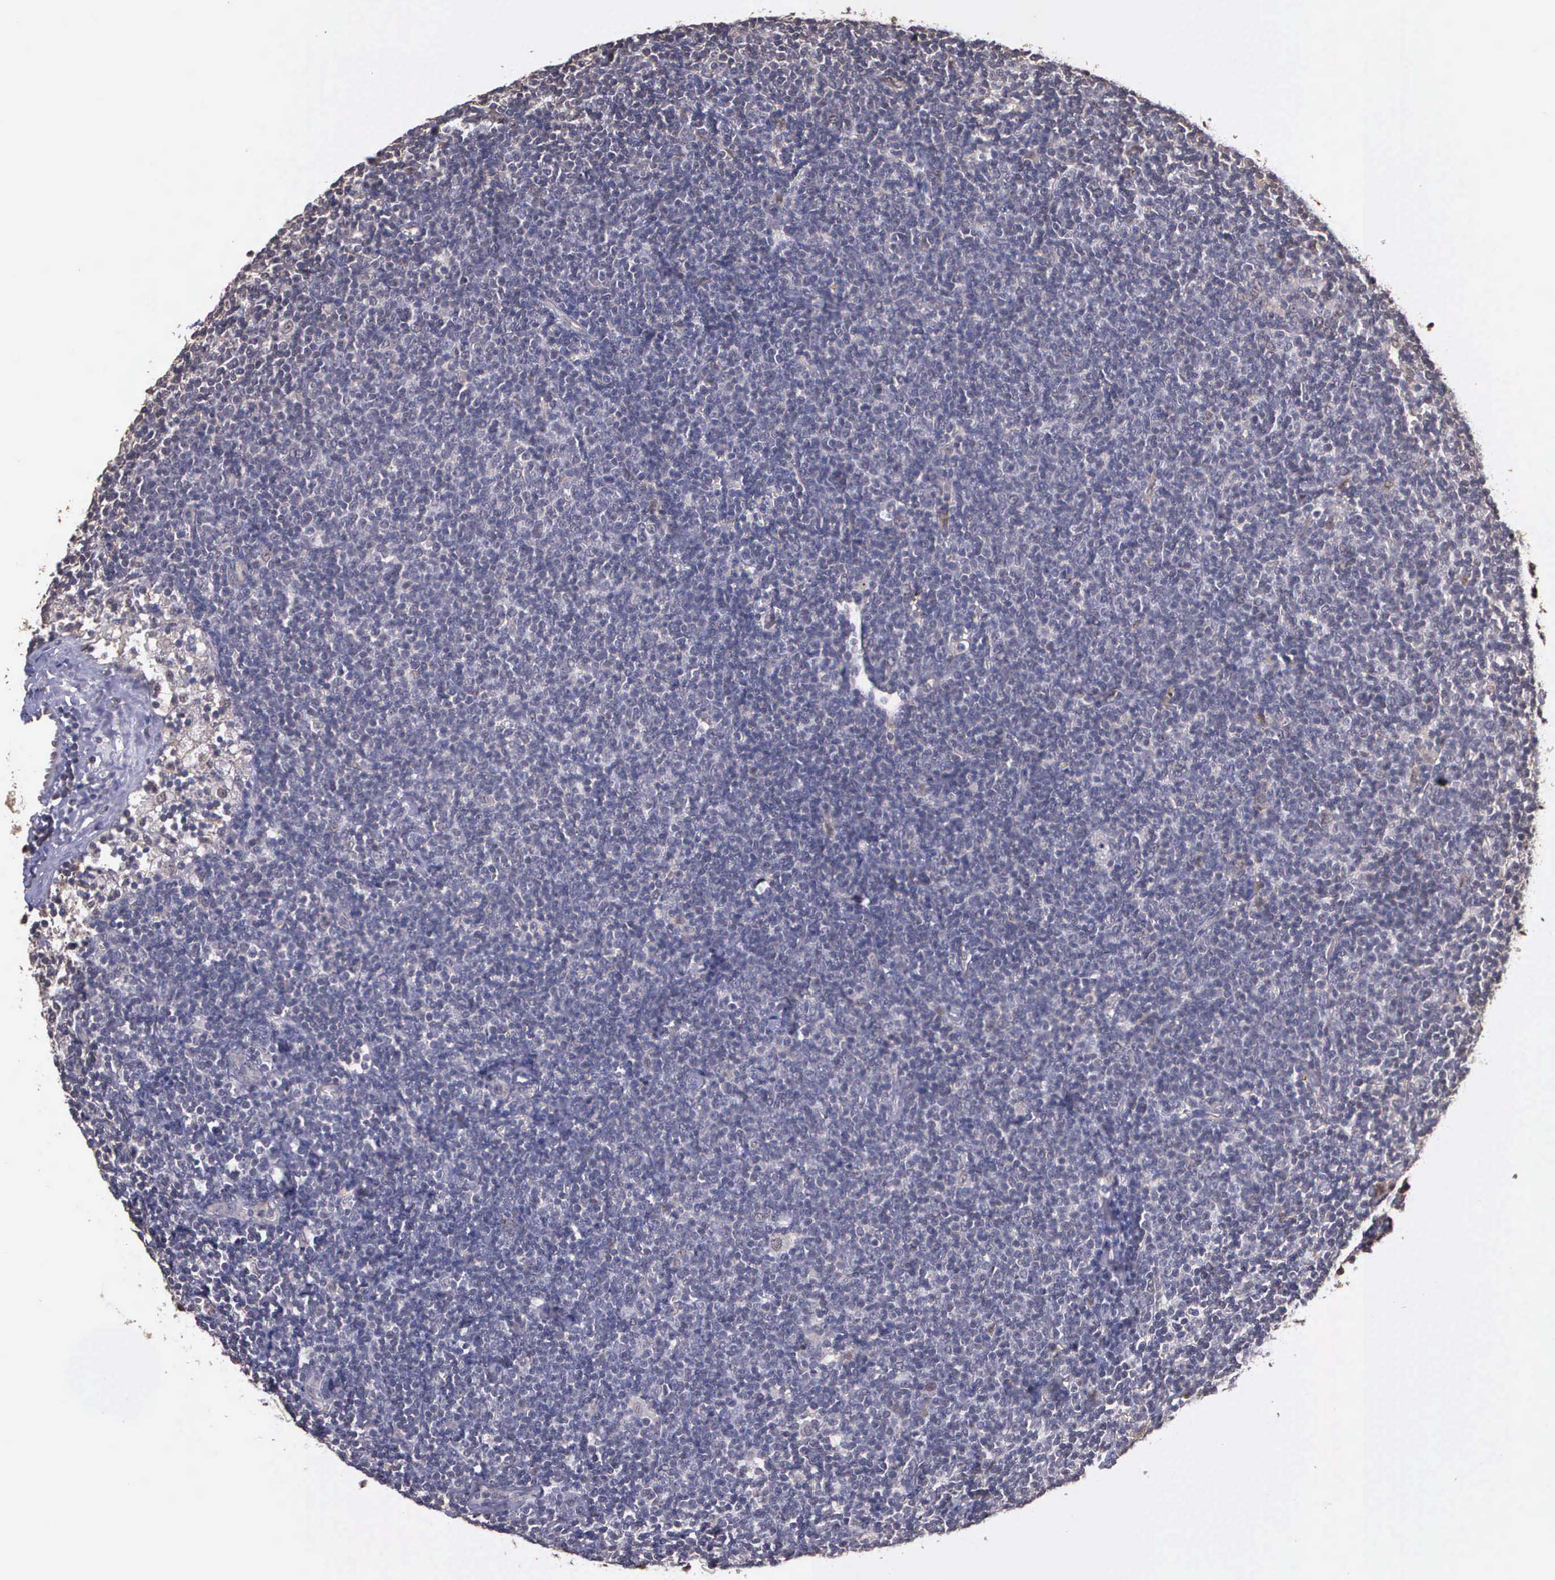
{"staining": {"intensity": "negative", "quantity": "none", "location": "none"}, "tissue": "lymphoma", "cell_type": "Tumor cells", "image_type": "cancer", "snomed": [{"axis": "morphology", "description": "Malignant lymphoma, non-Hodgkin's type, Low grade"}, {"axis": "topography", "description": "Lymph node"}], "caption": "This is an IHC micrograph of lymphoma. There is no expression in tumor cells.", "gene": "PSMC1", "patient": {"sex": "male", "age": 65}}